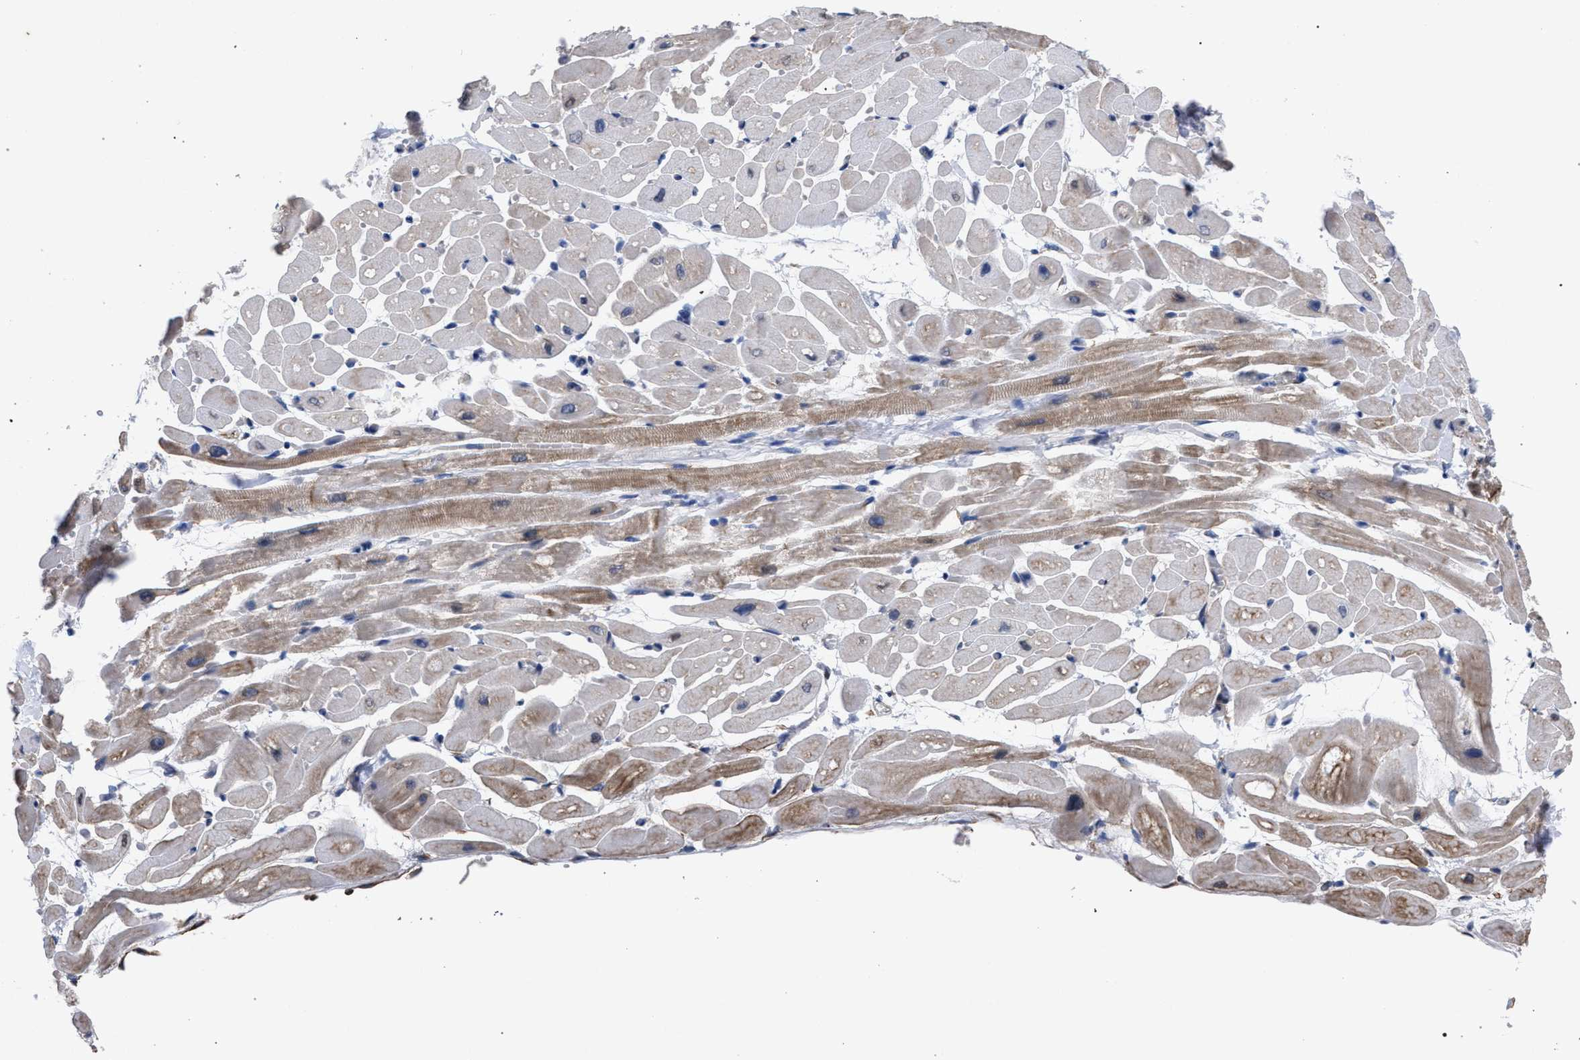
{"staining": {"intensity": "moderate", "quantity": "25%-75%", "location": "cytoplasmic/membranous"}, "tissue": "heart muscle", "cell_type": "Cardiomyocytes", "image_type": "normal", "snomed": [{"axis": "morphology", "description": "Normal tissue, NOS"}, {"axis": "topography", "description": "Heart"}], "caption": "This histopathology image demonstrates benign heart muscle stained with immunohistochemistry to label a protein in brown. The cytoplasmic/membranous of cardiomyocytes show moderate positivity for the protein. Nuclei are counter-stained blue.", "gene": "GOLGA2", "patient": {"sex": "male", "age": 45}}